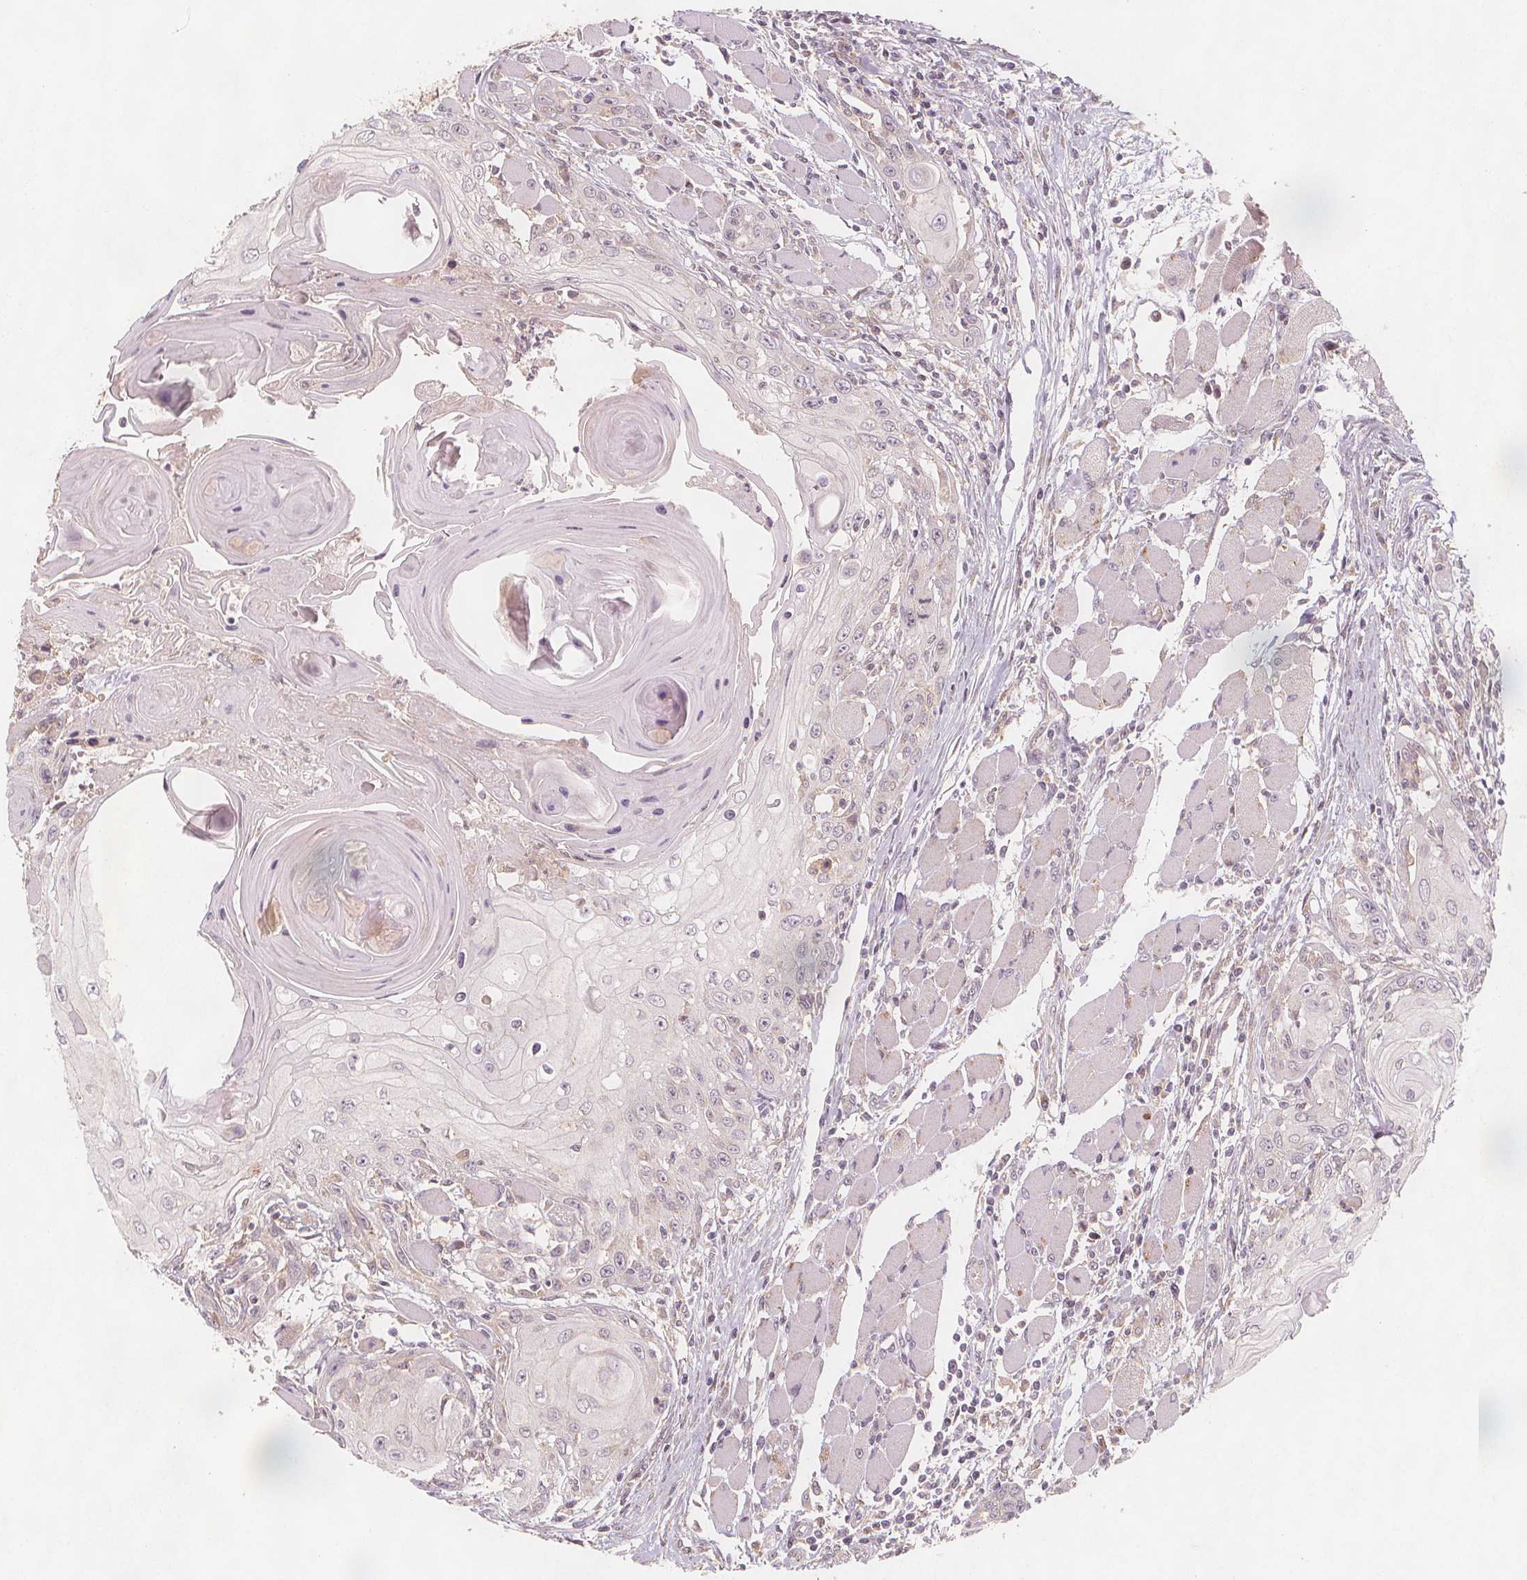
{"staining": {"intensity": "negative", "quantity": "none", "location": "none"}, "tissue": "head and neck cancer", "cell_type": "Tumor cells", "image_type": "cancer", "snomed": [{"axis": "morphology", "description": "Squamous cell carcinoma, NOS"}, {"axis": "topography", "description": "Head-Neck"}], "caption": "A histopathology image of human head and neck cancer is negative for staining in tumor cells. (Brightfield microscopy of DAB (3,3'-diaminobenzidine) IHC at high magnification).", "gene": "NCSTN", "patient": {"sex": "female", "age": 80}}